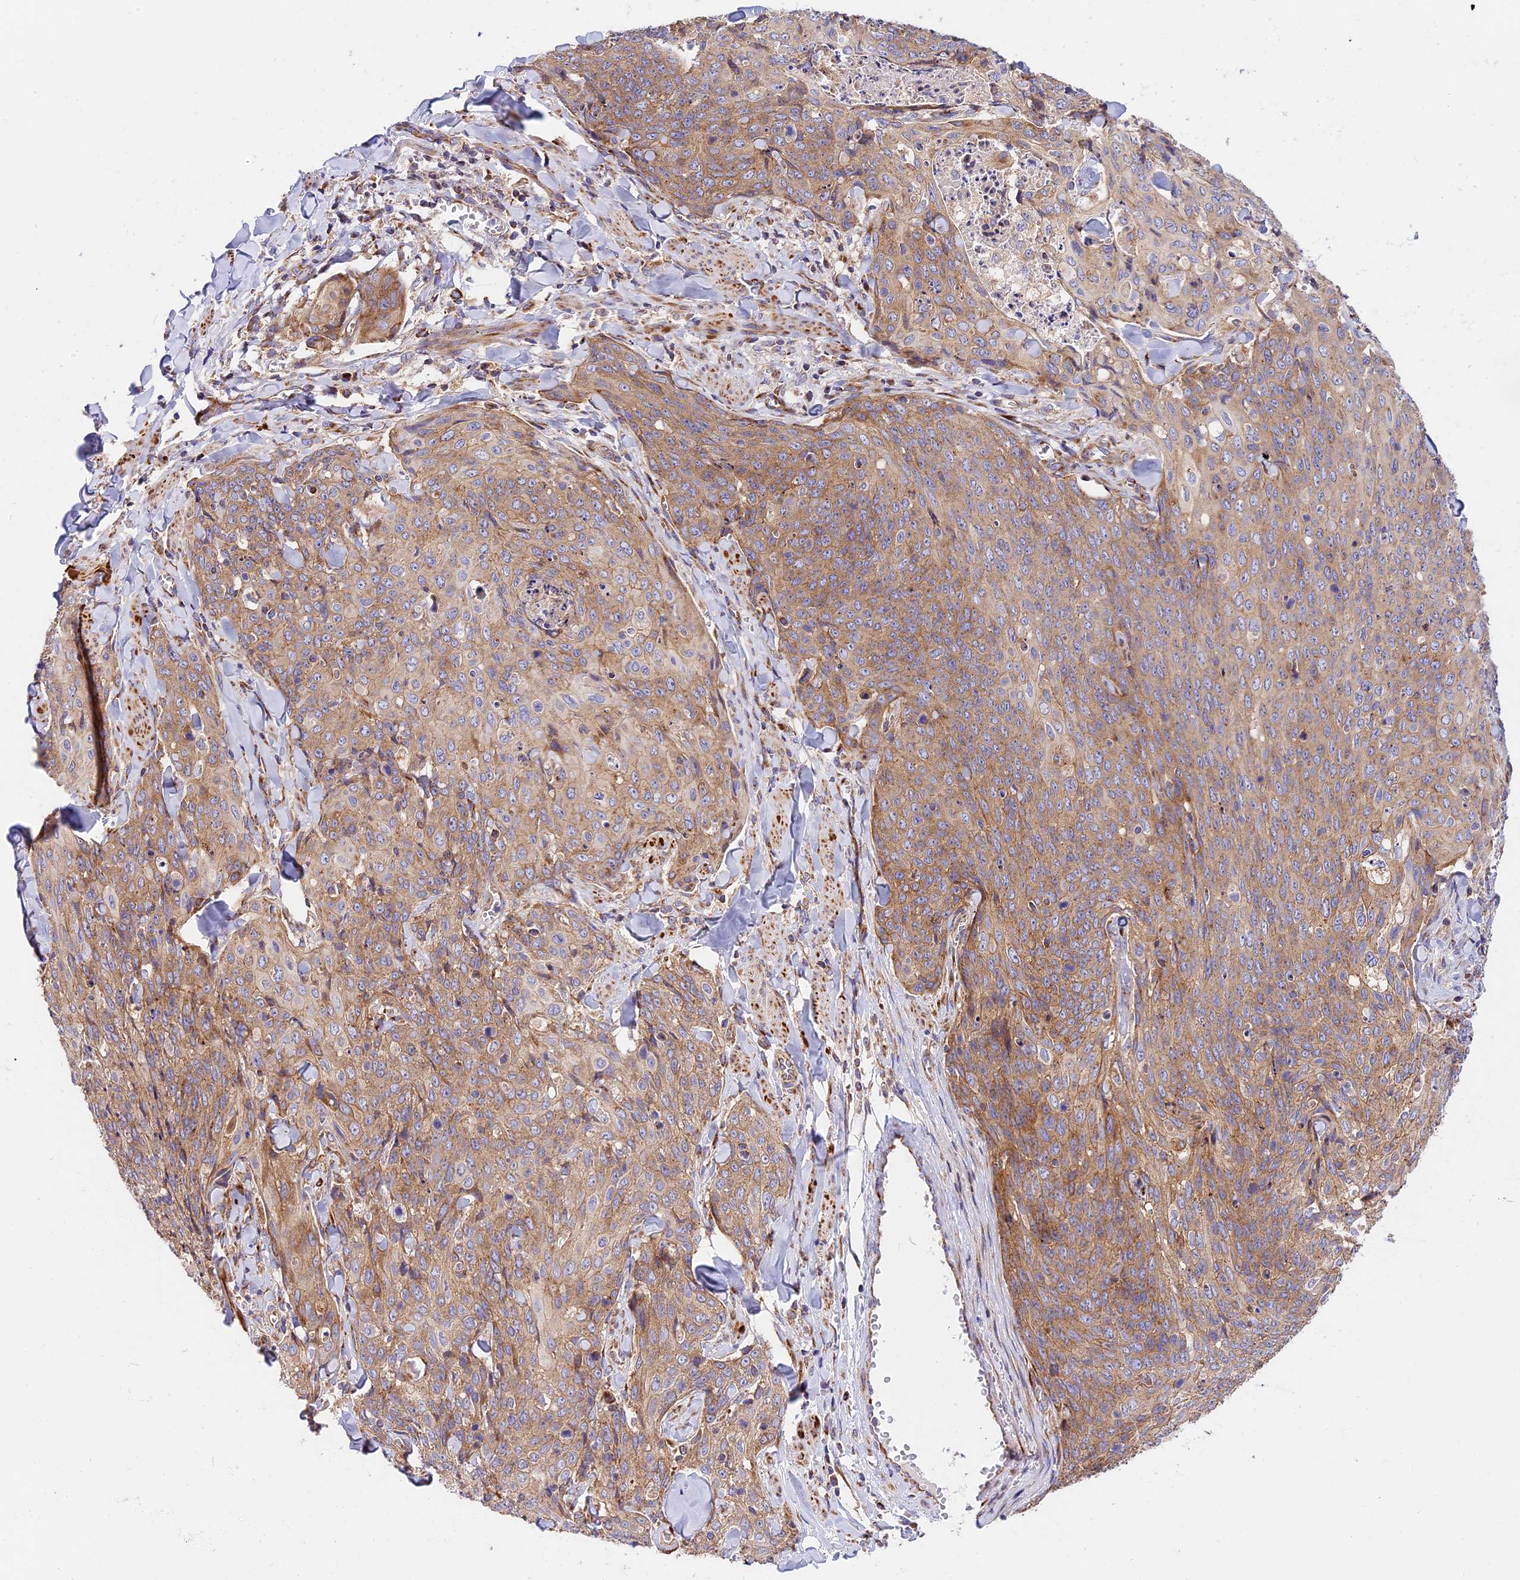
{"staining": {"intensity": "moderate", "quantity": ">75%", "location": "cytoplasmic/membranous"}, "tissue": "skin cancer", "cell_type": "Tumor cells", "image_type": "cancer", "snomed": [{"axis": "morphology", "description": "Squamous cell carcinoma, NOS"}, {"axis": "topography", "description": "Skin"}, {"axis": "topography", "description": "Vulva"}], "caption": "Immunohistochemical staining of human squamous cell carcinoma (skin) demonstrates medium levels of moderate cytoplasmic/membranous protein positivity in about >75% of tumor cells. (brown staining indicates protein expression, while blue staining denotes nuclei).", "gene": "MRAS", "patient": {"sex": "female", "age": 85}}